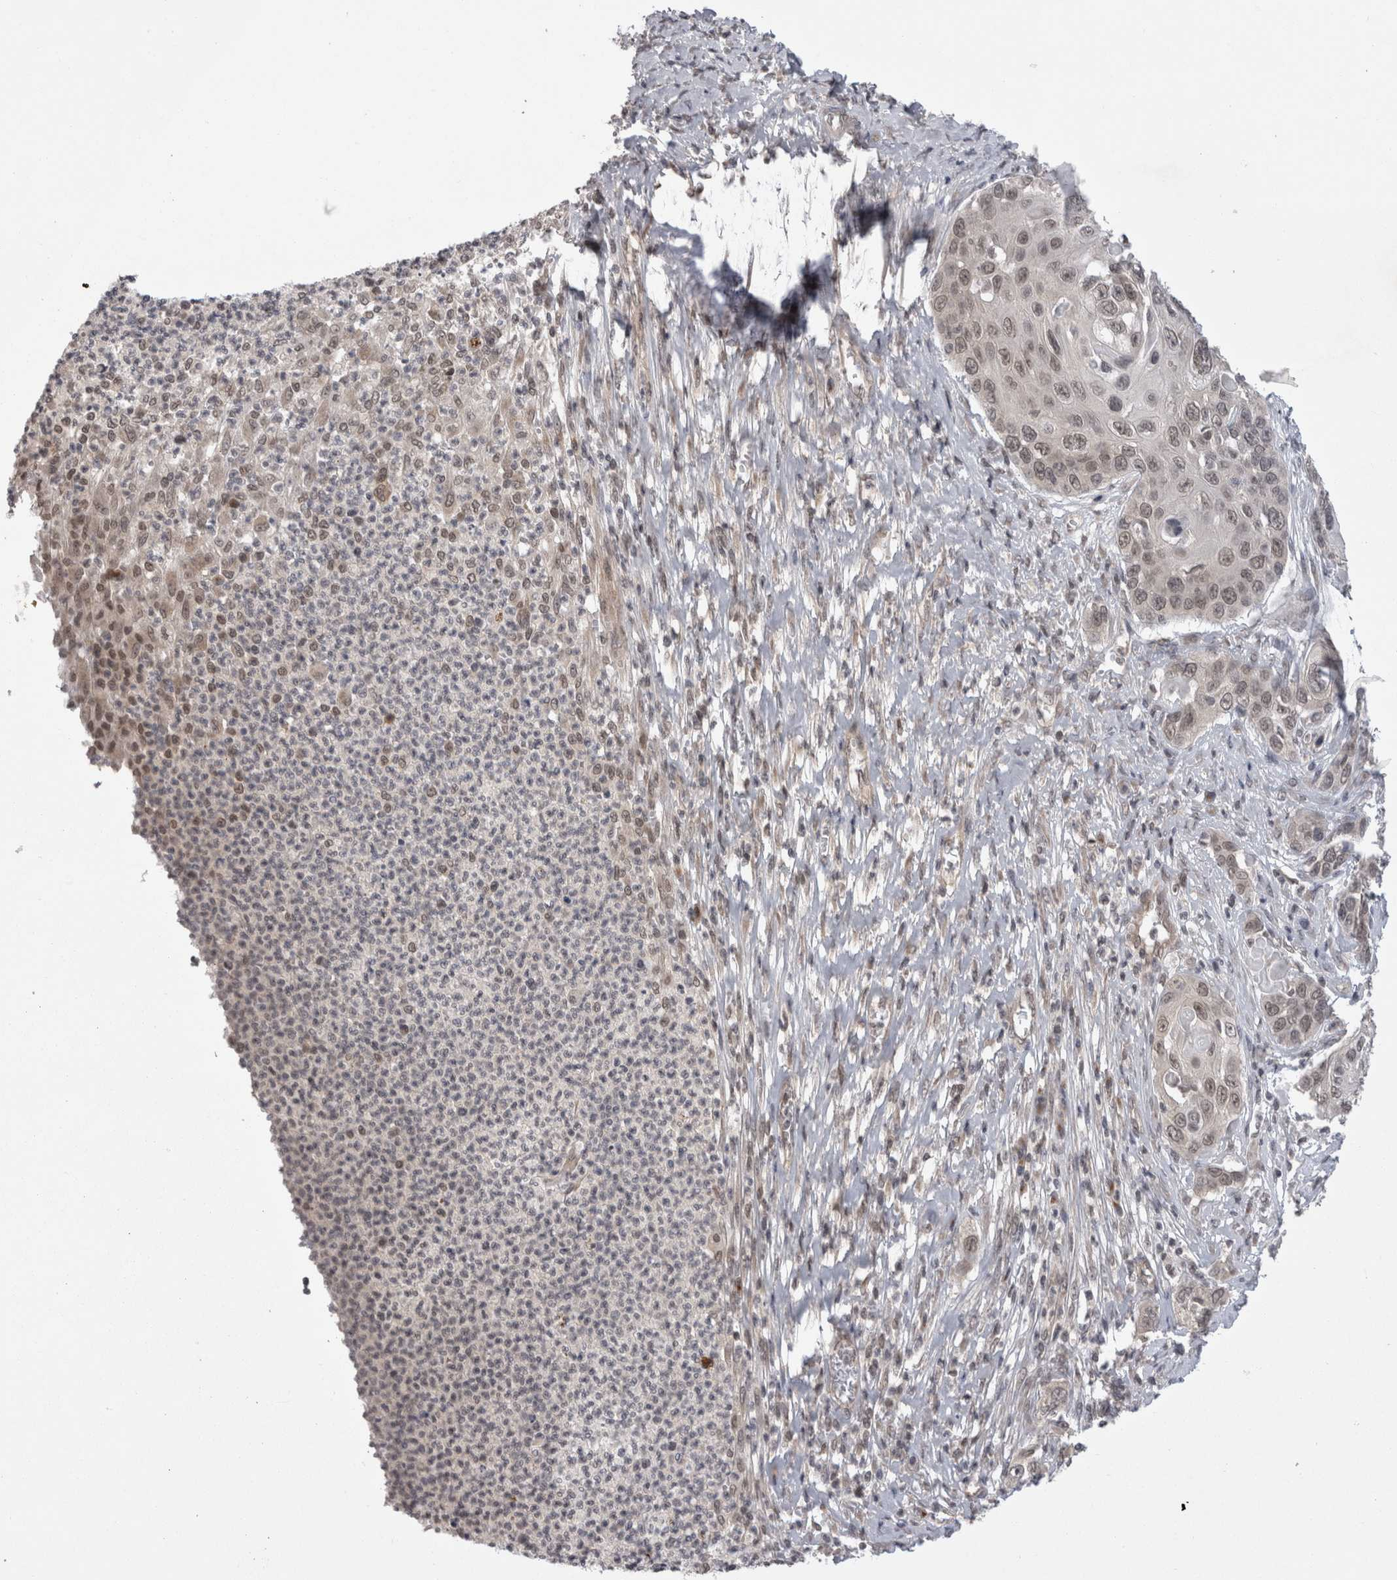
{"staining": {"intensity": "weak", "quantity": ">75%", "location": "nuclear"}, "tissue": "skin cancer", "cell_type": "Tumor cells", "image_type": "cancer", "snomed": [{"axis": "morphology", "description": "Squamous cell carcinoma, NOS"}, {"axis": "topography", "description": "Skin"}], "caption": "A brown stain shows weak nuclear positivity of a protein in squamous cell carcinoma (skin) tumor cells. The staining was performed using DAB (3,3'-diaminobenzidine) to visualize the protein expression in brown, while the nuclei were stained in blue with hematoxylin (Magnification: 20x).", "gene": "ZNF341", "patient": {"sex": "male", "age": 55}}